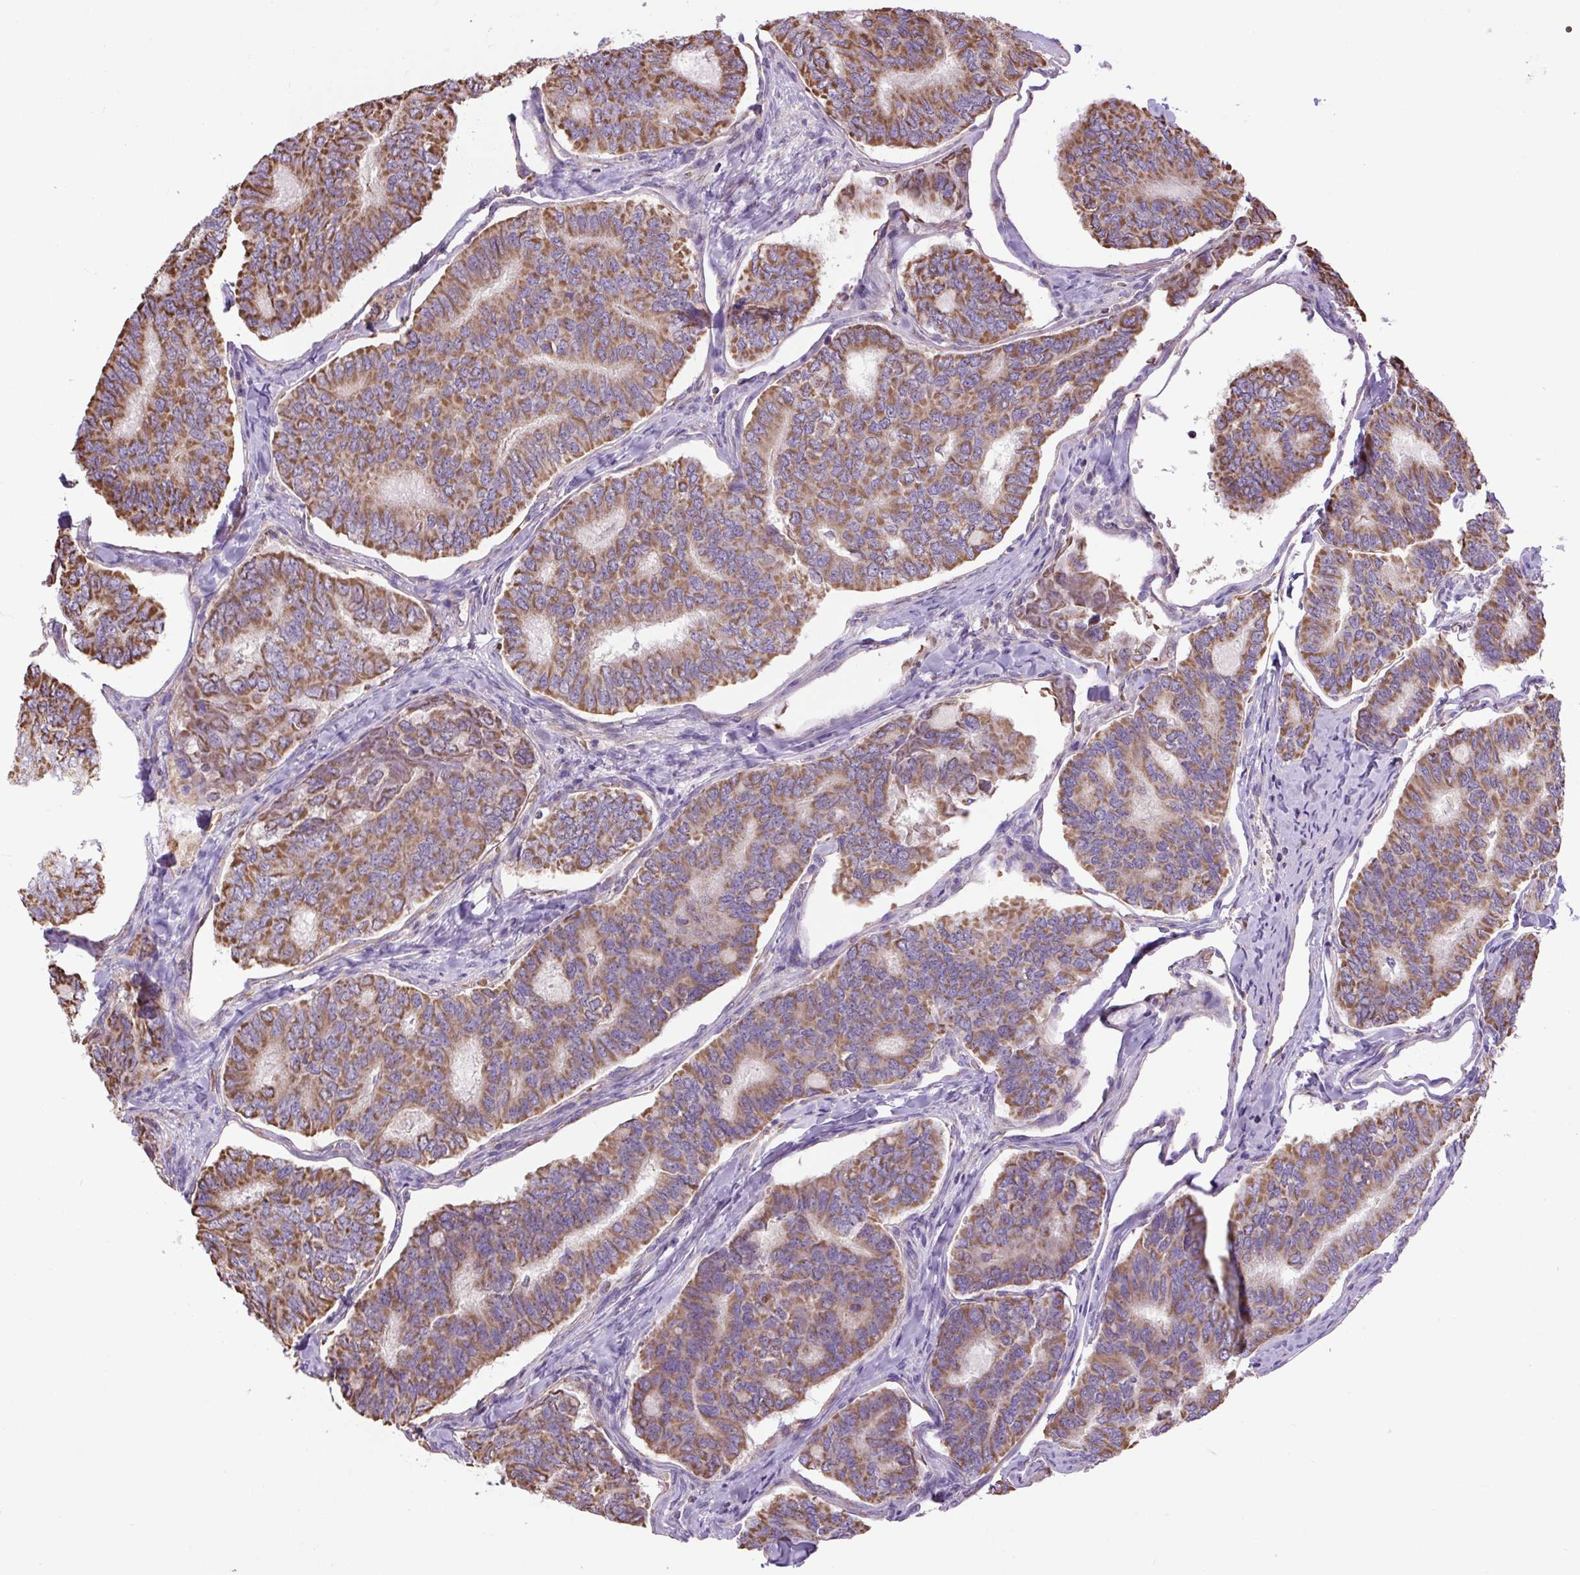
{"staining": {"intensity": "moderate", "quantity": ">75%", "location": "cytoplasmic/membranous"}, "tissue": "thyroid cancer", "cell_type": "Tumor cells", "image_type": "cancer", "snomed": [{"axis": "morphology", "description": "Papillary adenocarcinoma, NOS"}, {"axis": "topography", "description": "Thyroid gland"}], "caption": "Thyroid cancer stained for a protein exhibits moderate cytoplasmic/membranous positivity in tumor cells.", "gene": "PLCG1", "patient": {"sex": "female", "age": 35}}